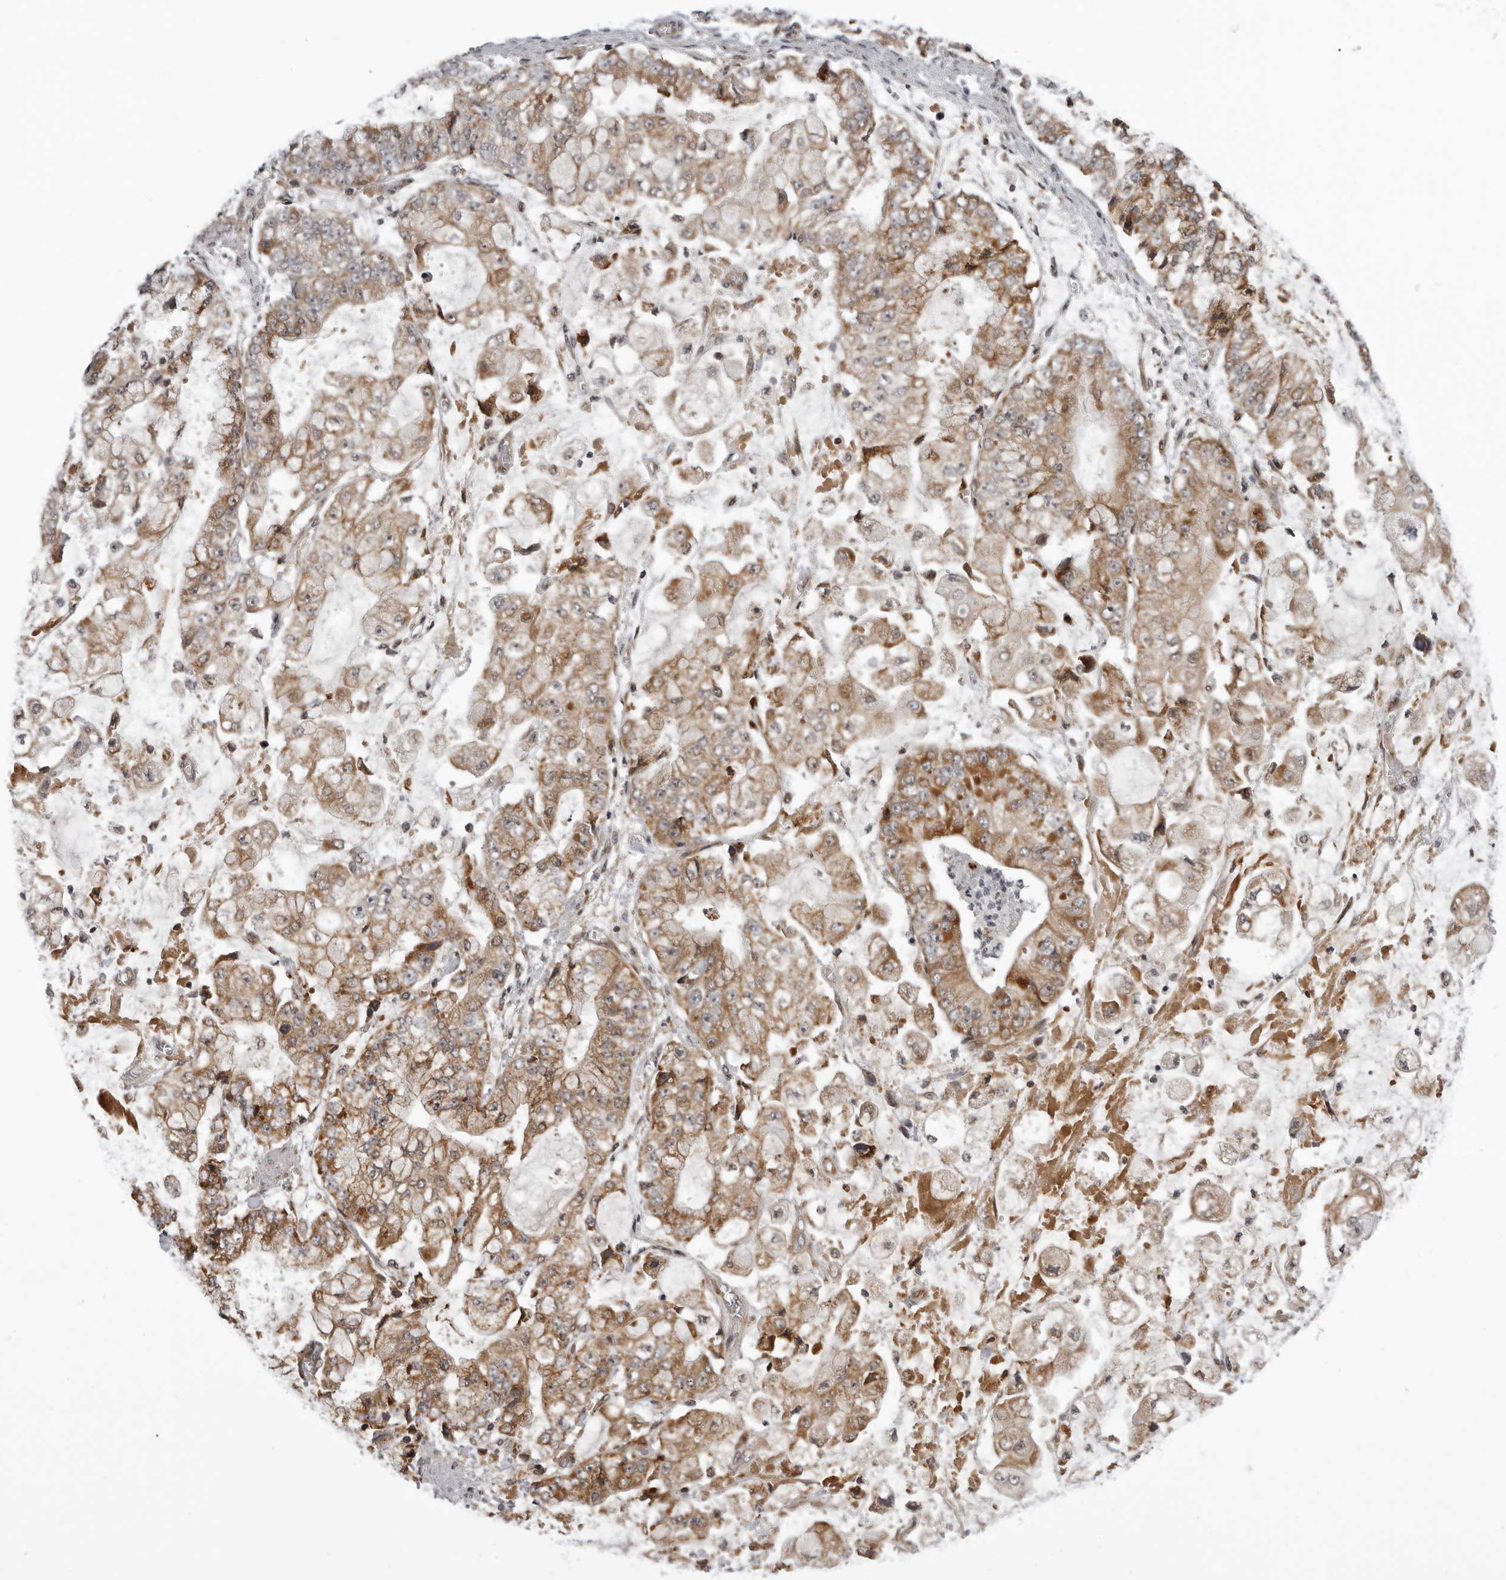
{"staining": {"intensity": "moderate", "quantity": ">75%", "location": "cytoplasmic/membranous"}, "tissue": "stomach cancer", "cell_type": "Tumor cells", "image_type": "cancer", "snomed": [{"axis": "morphology", "description": "Adenocarcinoma, NOS"}, {"axis": "topography", "description": "Stomach"}], "caption": "Moderate cytoplasmic/membranous protein positivity is present in approximately >75% of tumor cells in stomach cancer.", "gene": "GCSAML", "patient": {"sex": "male", "age": 76}}